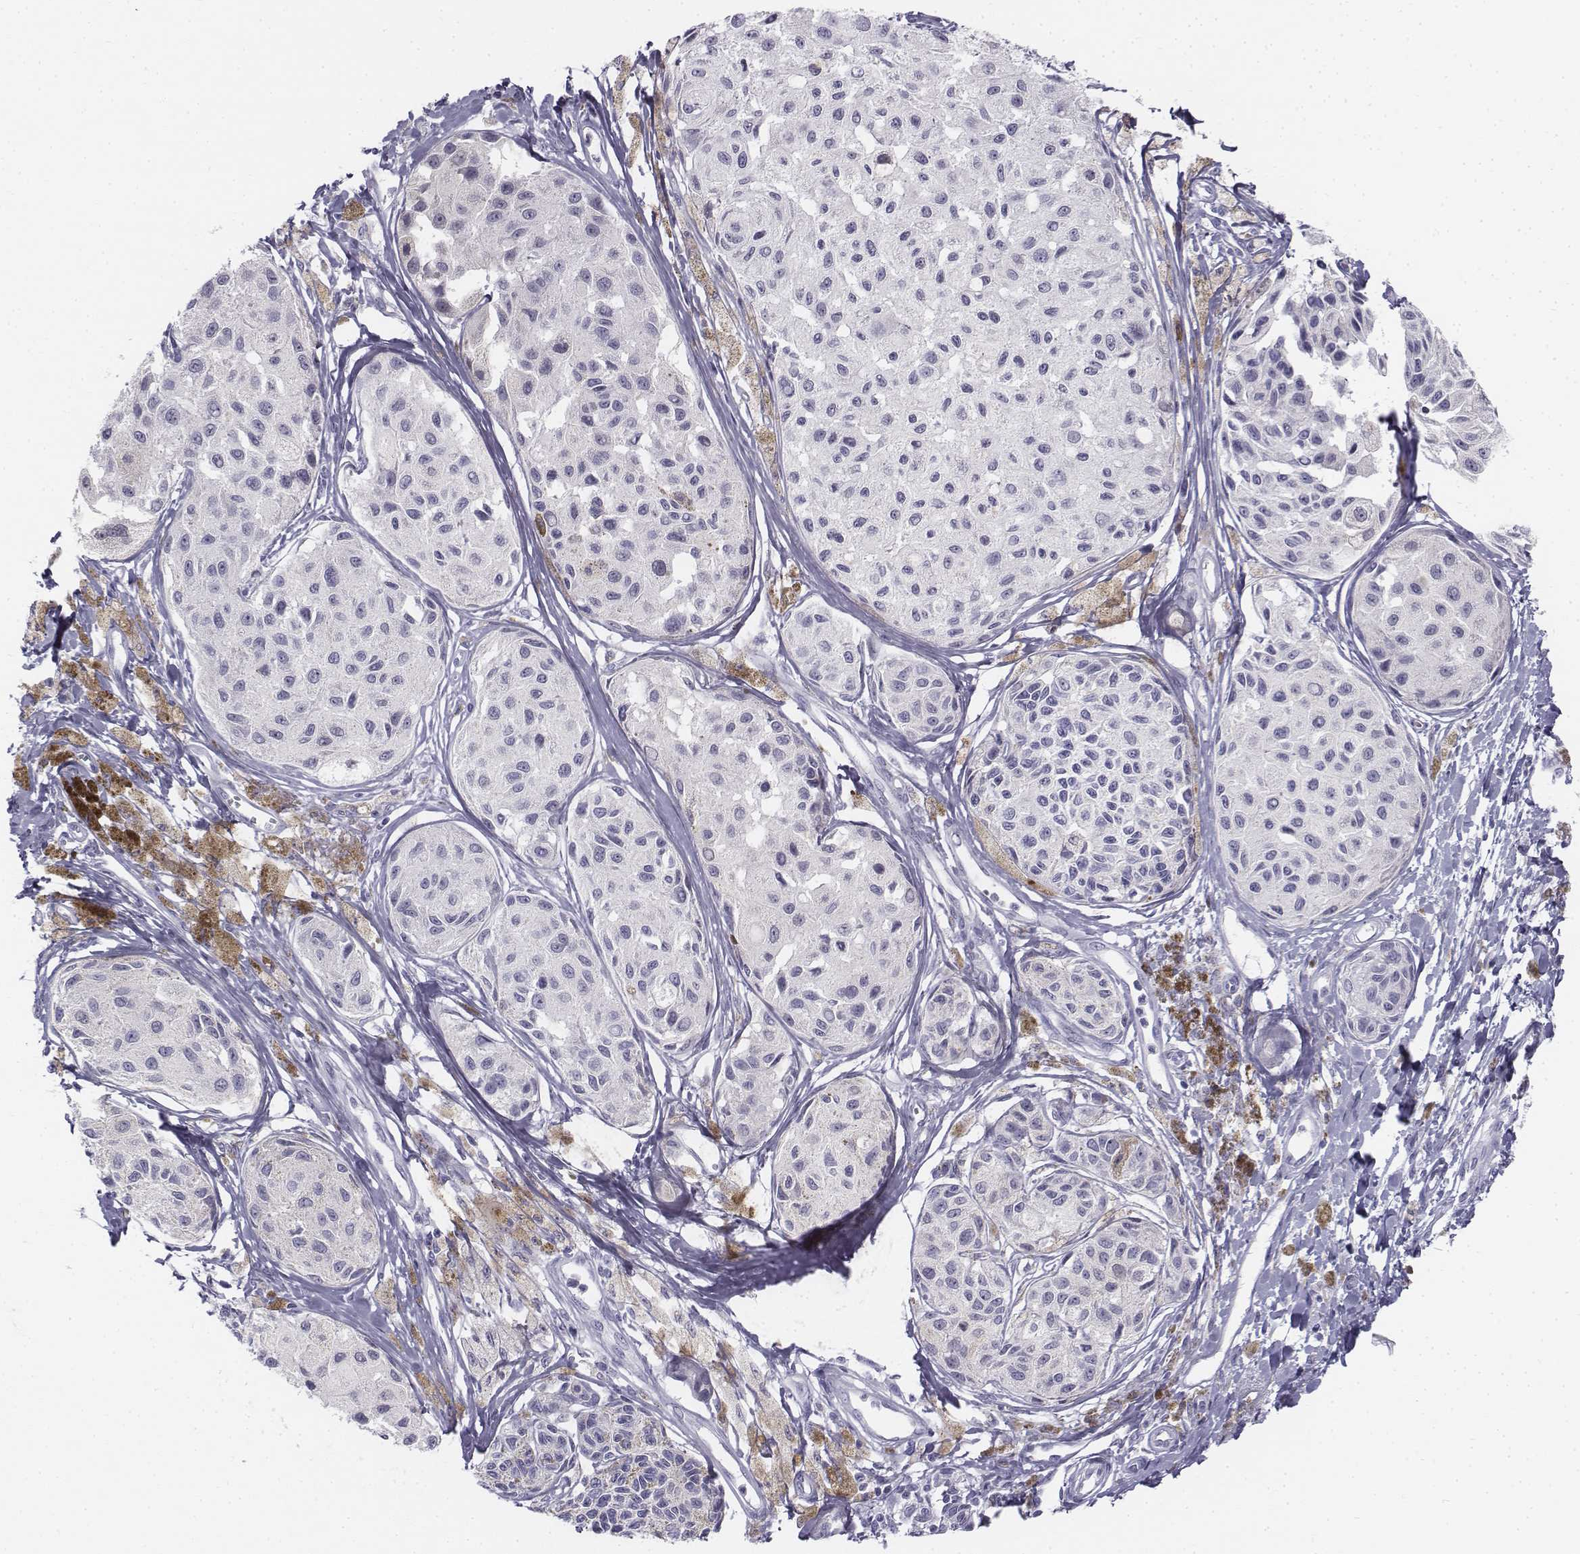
{"staining": {"intensity": "negative", "quantity": "none", "location": "none"}, "tissue": "melanoma", "cell_type": "Tumor cells", "image_type": "cancer", "snomed": [{"axis": "morphology", "description": "Malignant melanoma, NOS"}, {"axis": "topography", "description": "Skin"}], "caption": "DAB (3,3'-diaminobenzidine) immunohistochemical staining of melanoma shows no significant positivity in tumor cells.", "gene": "TH", "patient": {"sex": "female", "age": 38}}